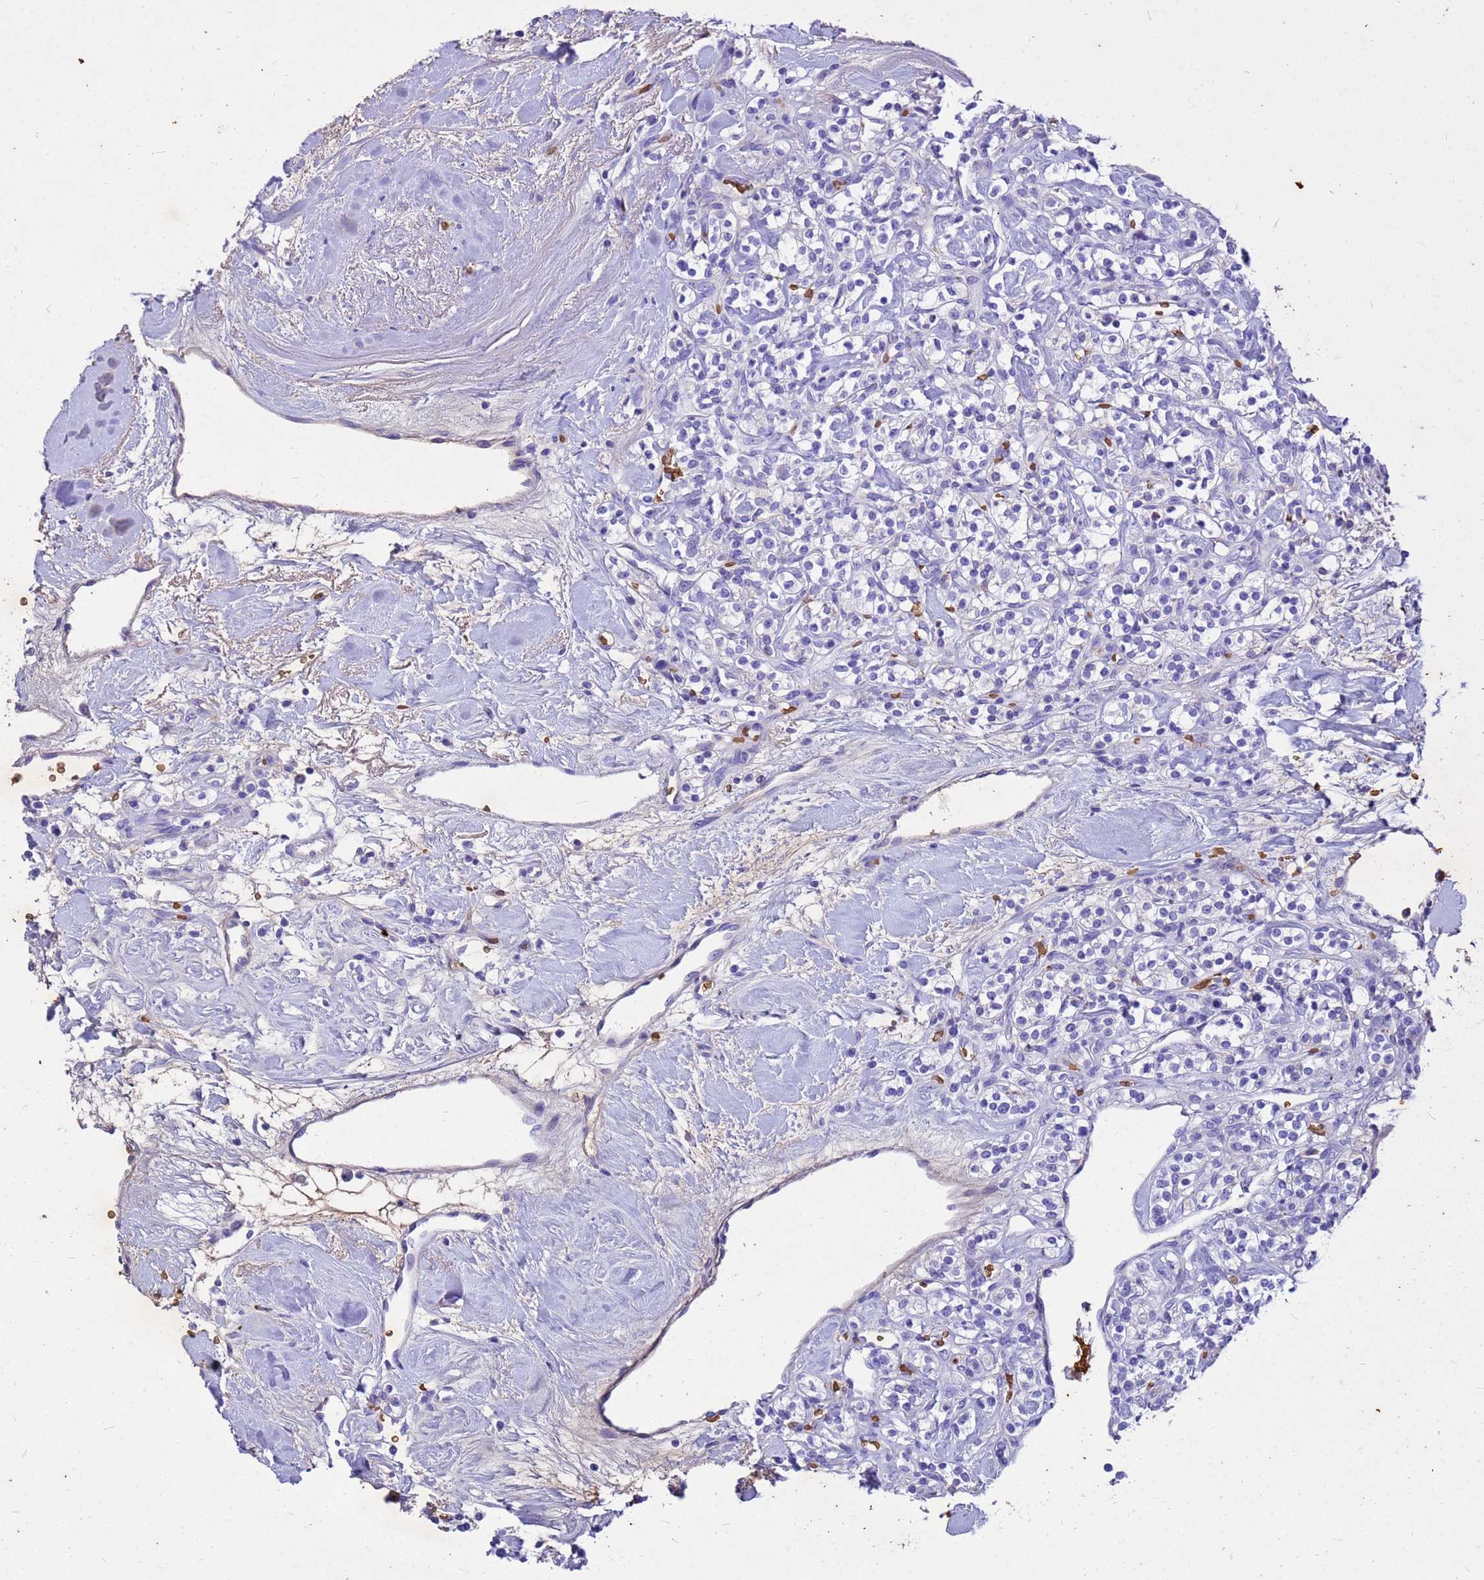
{"staining": {"intensity": "negative", "quantity": "none", "location": "none"}, "tissue": "renal cancer", "cell_type": "Tumor cells", "image_type": "cancer", "snomed": [{"axis": "morphology", "description": "Adenocarcinoma, NOS"}, {"axis": "topography", "description": "Kidney"}], "caption": "Adenocarcinoma (renal) stained for a protein using immunohistochemistry (IHC) exhibits no staining tumor cells.", "gene": "HBA2", "patient": {"sex": "male", "age": 77}}